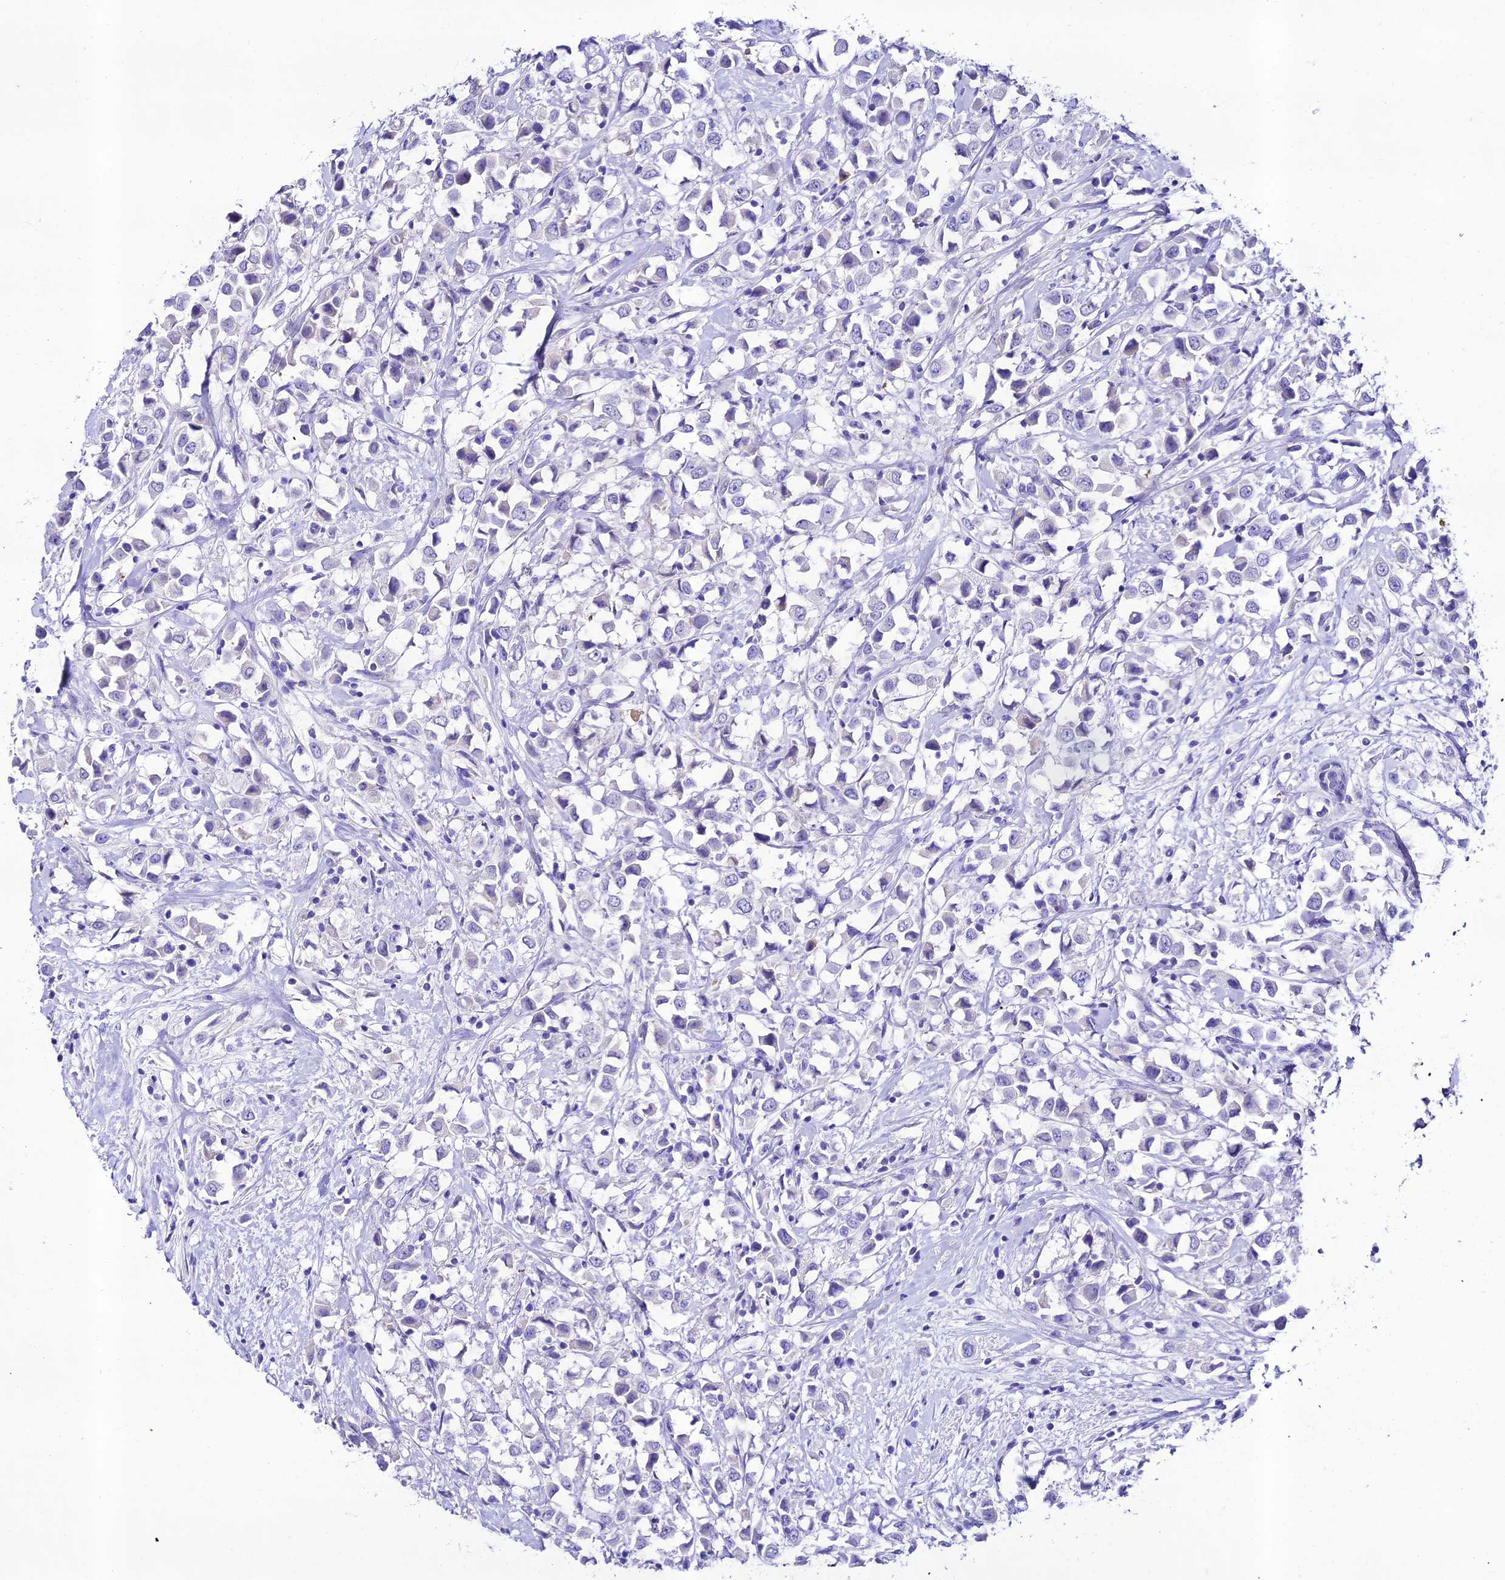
{"staining": {"intensity": "negative", "quantity": "none", "location": "none"}, "tissue": "breast cancer", "cell_type": "Tumor cells", "image_type": "cancer", "snomed": [{"axis": "morphology", "description": "Duct carcinoma"}, {"axis": "topography", "description": "Breast"}], "caption": "Photomicrograph shows no protein staining in tumor cells of intraductal carcinoma (breast) tissue. The staining is performed using DAB (3,3'-diaminobenzidine) brown chromogen with nuclei counter-stained in using hematoxylin.", "gene": "NLRP6", "patient": {"sex": "female", "age": 61}}